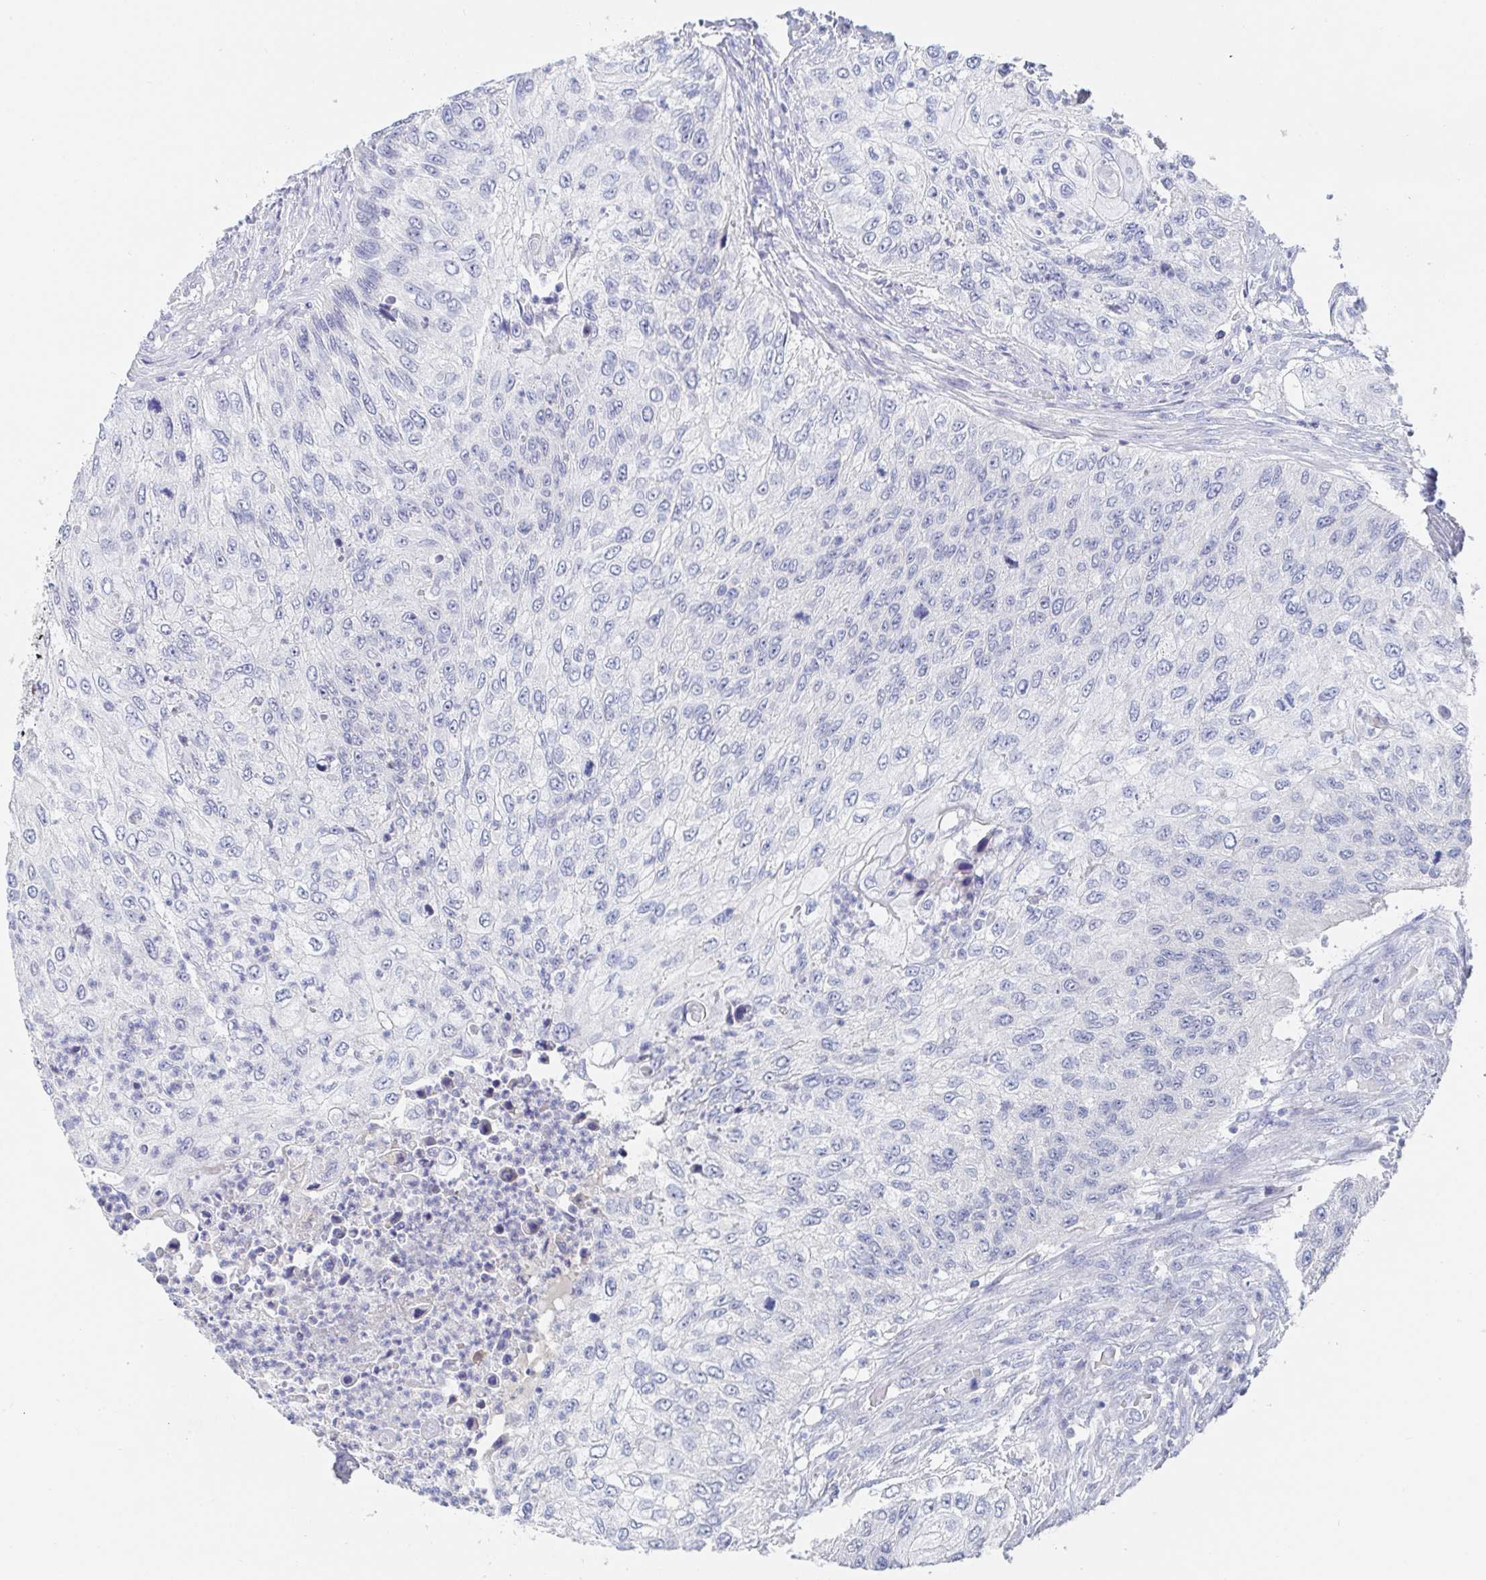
{"staining": {"intensity": "negative", "quantity": "none", "location": "none"}, "tissue": "urothelial cancer", "cell_type": "Tumor cells", "image_type": "cancer", "snomed": [{"axis": "morphology", "description": "Urothelial carcinoma, High grade"}, {"axis": "topography", "description": "Urinary bladder"}], "caption": "The histopathology image shows no staining of tumor cells in high-grade urothelial carcinoma.", "gene": "ZNF430", "patient": {"sex": "female", "age": 60}}